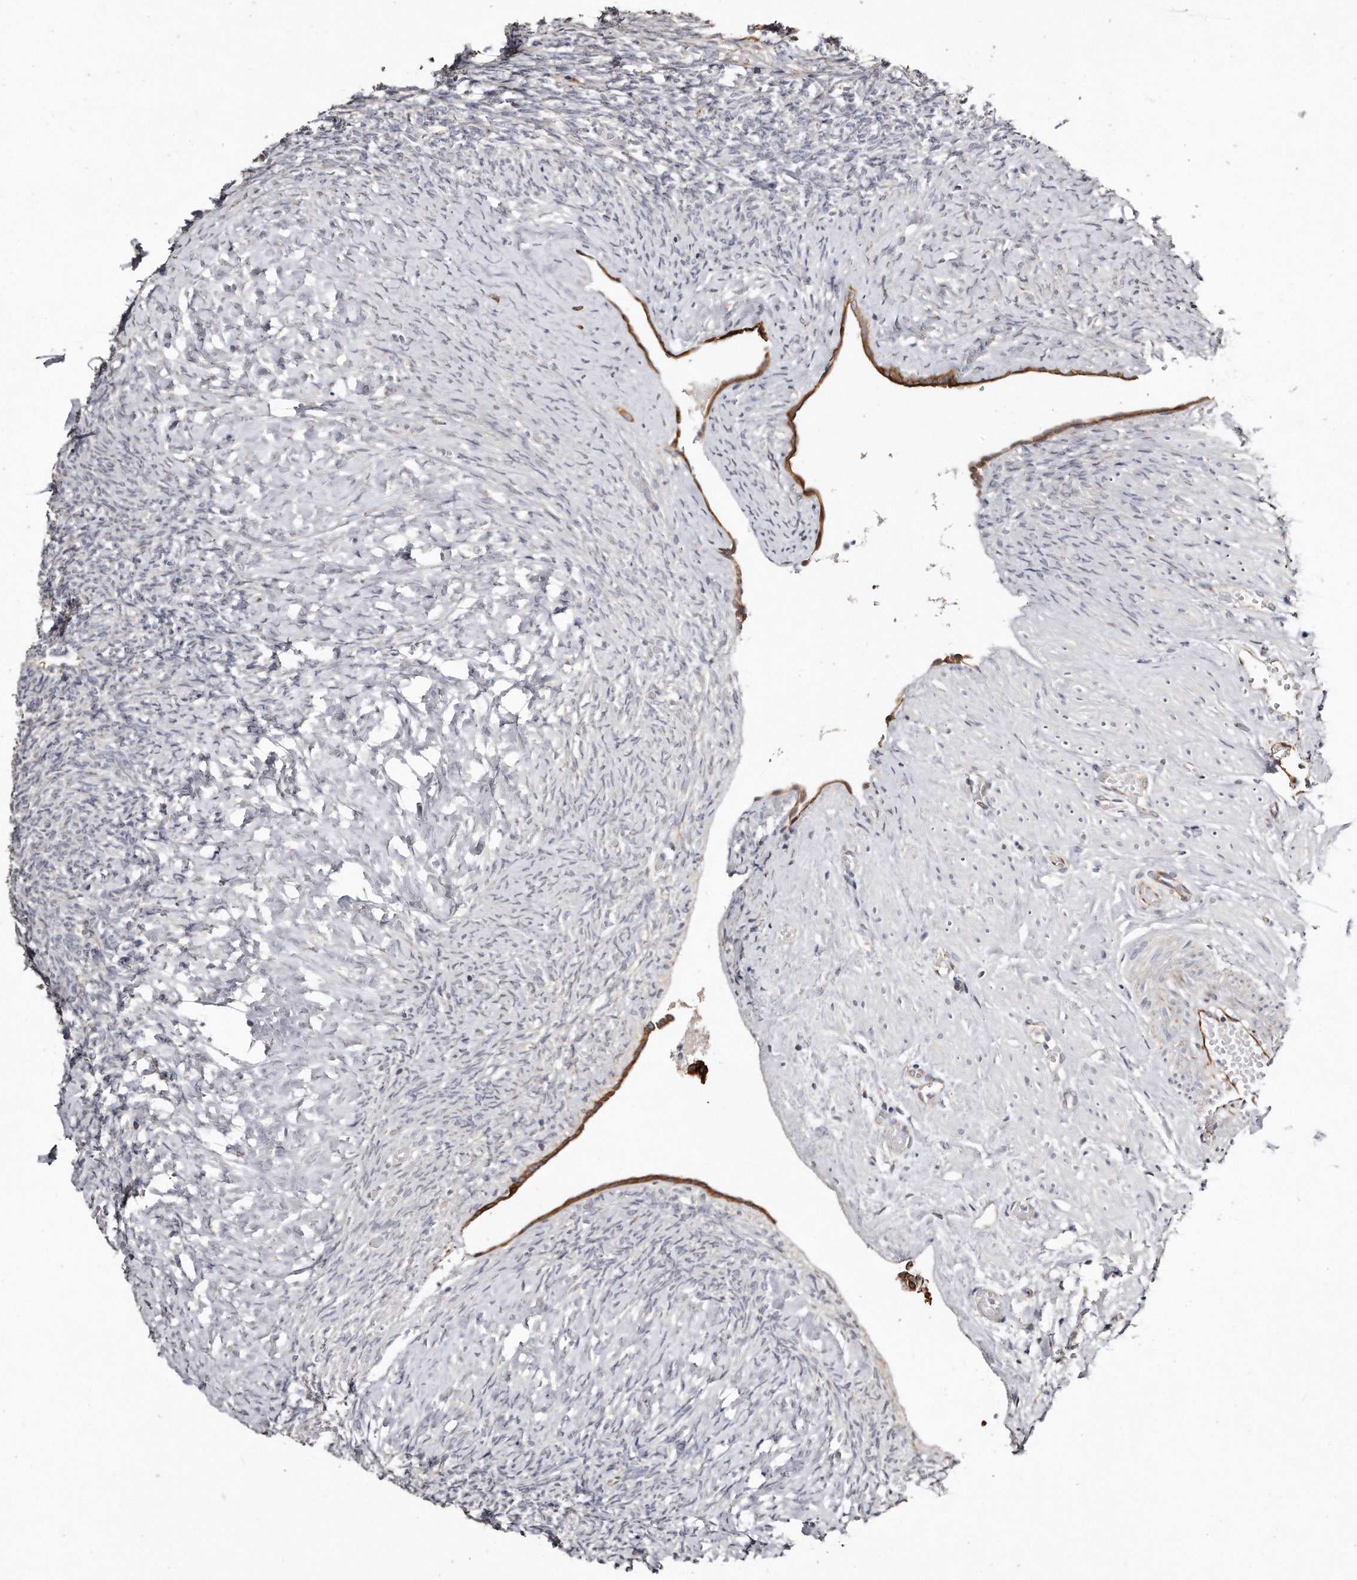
{"staining": {"intensity": "negative", "quantity": "none", "location": "none"}, "tissue": "ovary", "cell_type": "Ovarian stroma cells", "image_type": "normal", "snomed": [{"axis": "morphology", "description": "Normal tissue, NOS"}, {"axis": "topography", "description": "Ovary"}], "caption": "Ovarian stroma cells show no significant expression in unremarkable ovary. The staining was performed using DAB to visualize the protein expression in brown, while the nuclei were stained in blue with hematoxylin (Magnification: 20x).", "gene": "ZYG11A", "patient": {"sex": "female", "age": 41}}